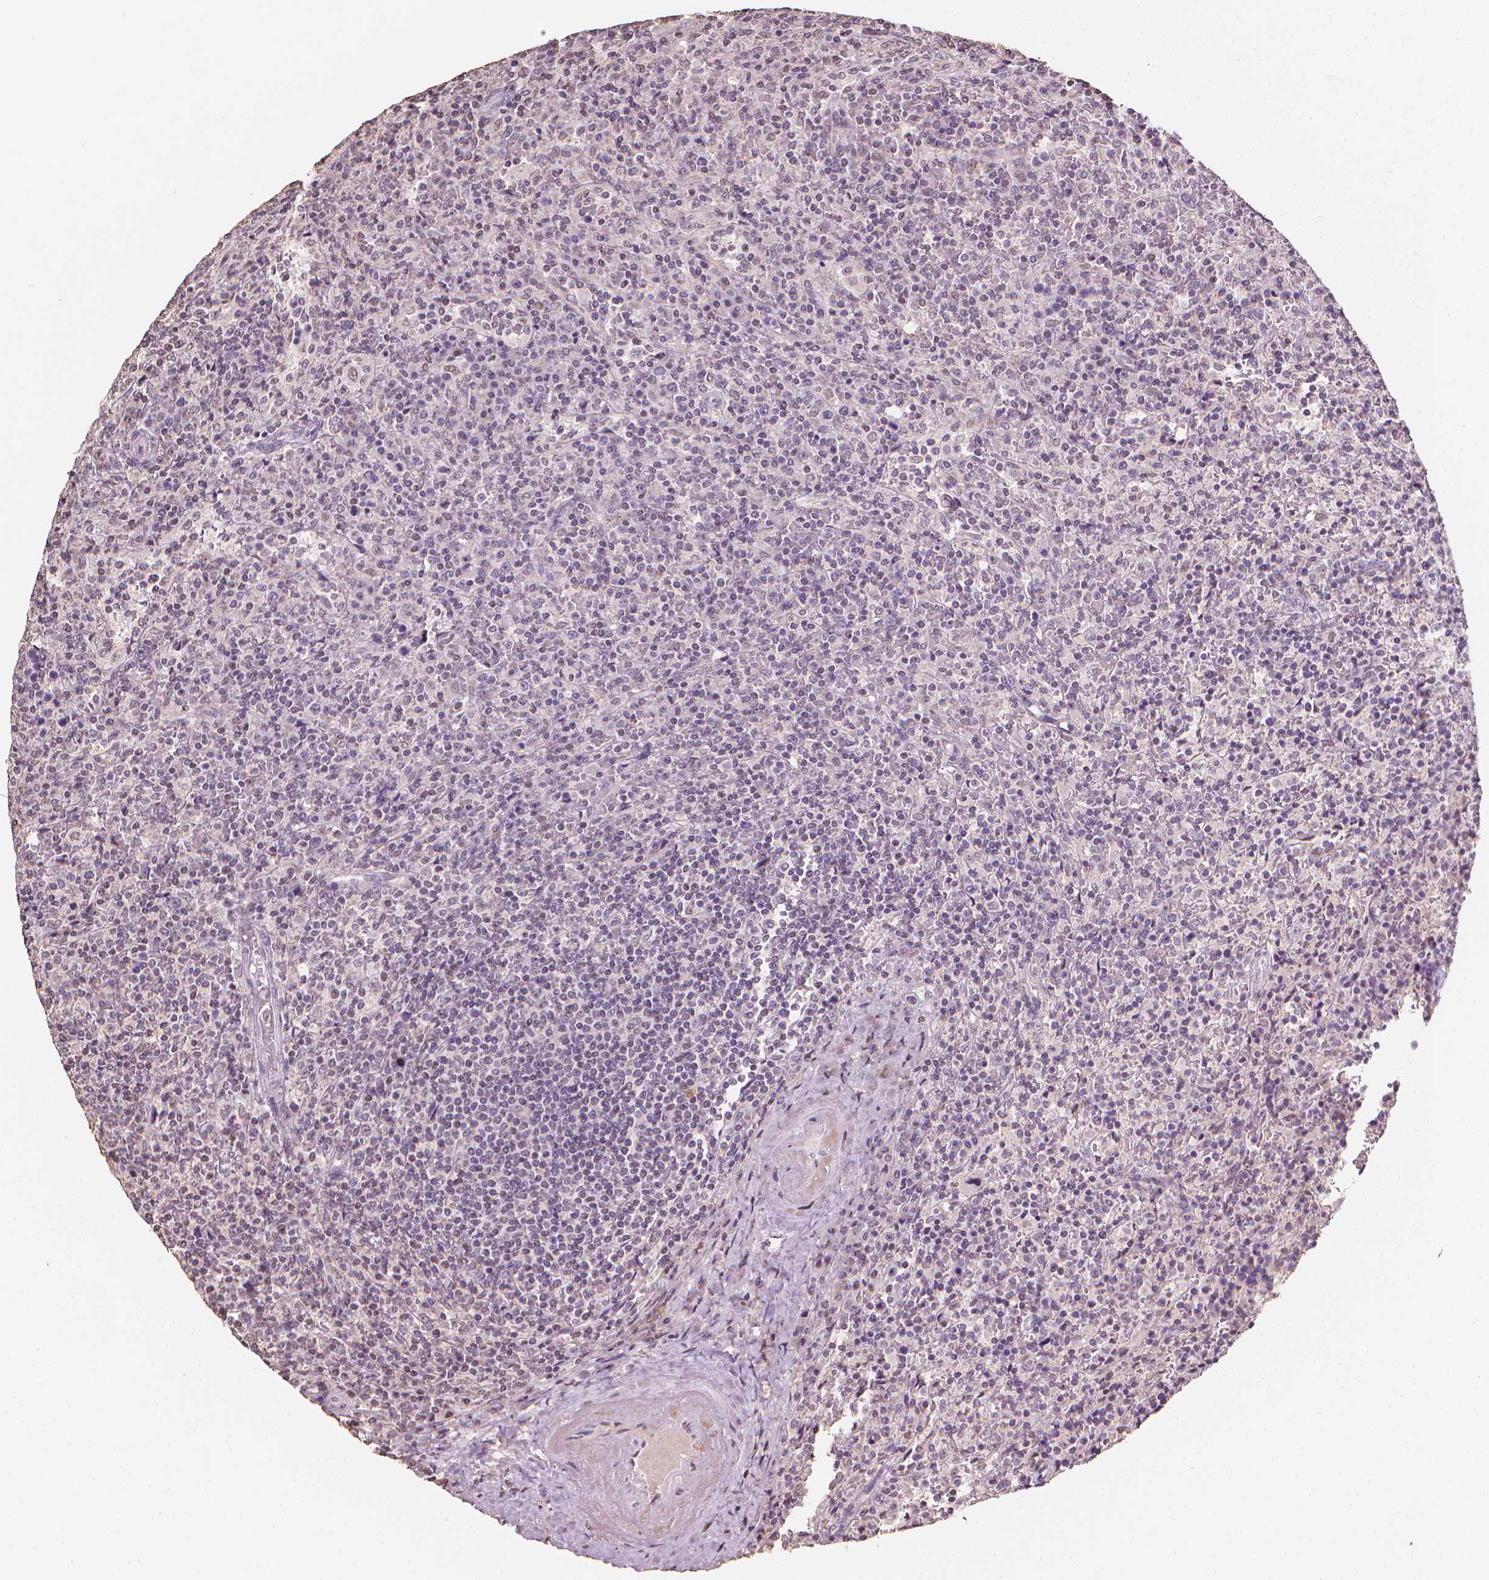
{"staining": {"intensity": "negative", "quantity": "none", "location": "none"}, "tissue": "lymphoma", "cell_type": "Tumor cells", "image_type": "cancer", "snomed": [{"axis": "morphology", "description": "Malignant lymphoma, non-Hodgkin's type, Low grade"}, {"axis": "topography", "description": "Spleen"}], "caption": "Immunohistochemistry photomicrograph of lymphoma stained for a protein (brown), which demonstrates no positivity in tumor cells.", "gene": "DCN", "patient": {"sex": "male", "age": 62}}